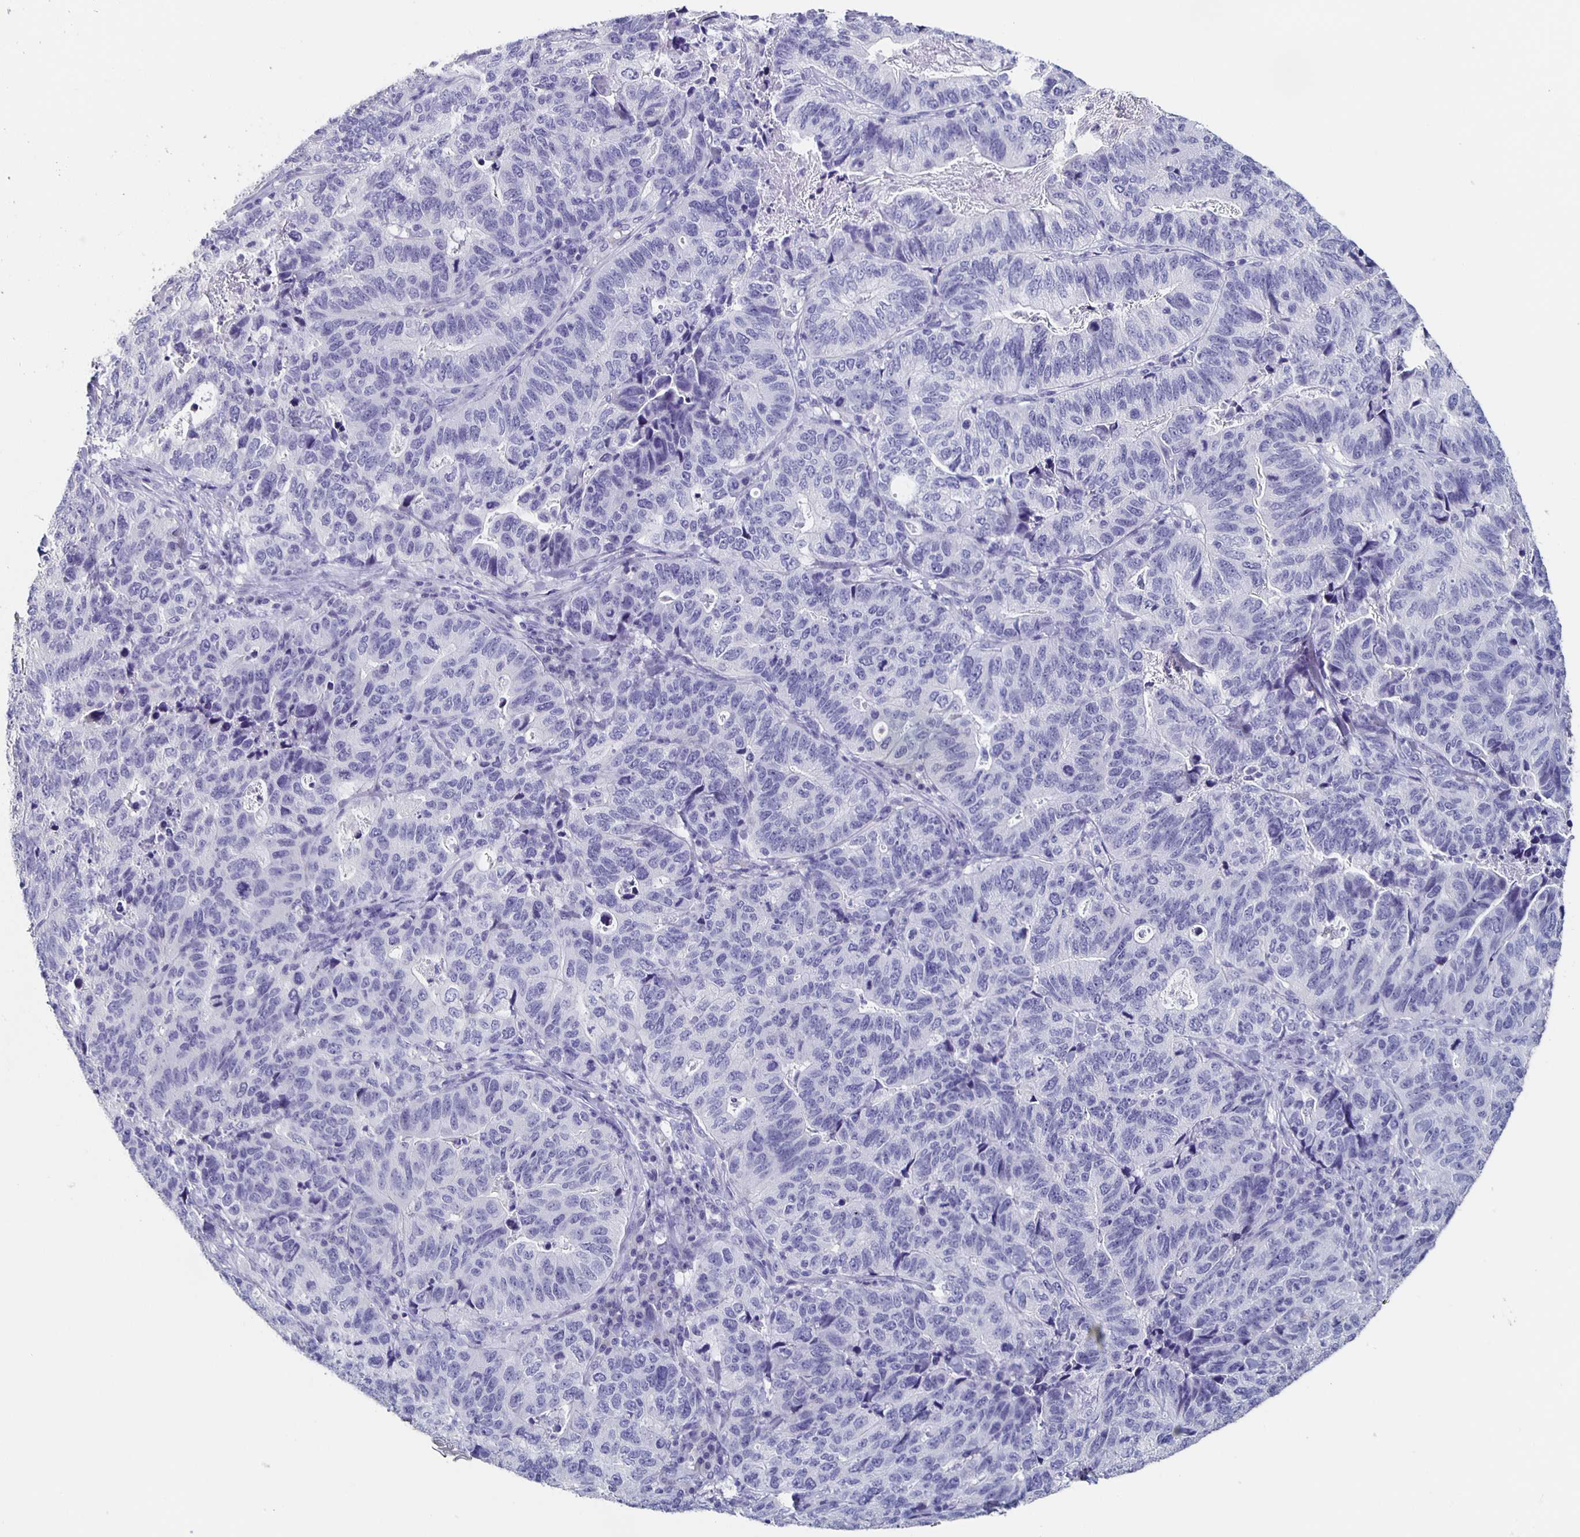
{"staining": {"intensity": "negative", "quantity": "none", "location": "none"}, "tissue": "stomach cancer", "cell_type": "Tumor cells", "image_type": "cancer", "snomed": [{"axis": "morphology", "description": "Adenocarcinoma, NOS"}, {"axis": "topography", "description": "Stomach, upper"}], "caption": "Immunohistochemistry histopathology image of neoplastic tissue: stomach cancer stained with DAB demonstrates no significant protein staining in tumor cells.", "gene": "CACNA2D2", "patient": {"sex": "female", "age": 67}}